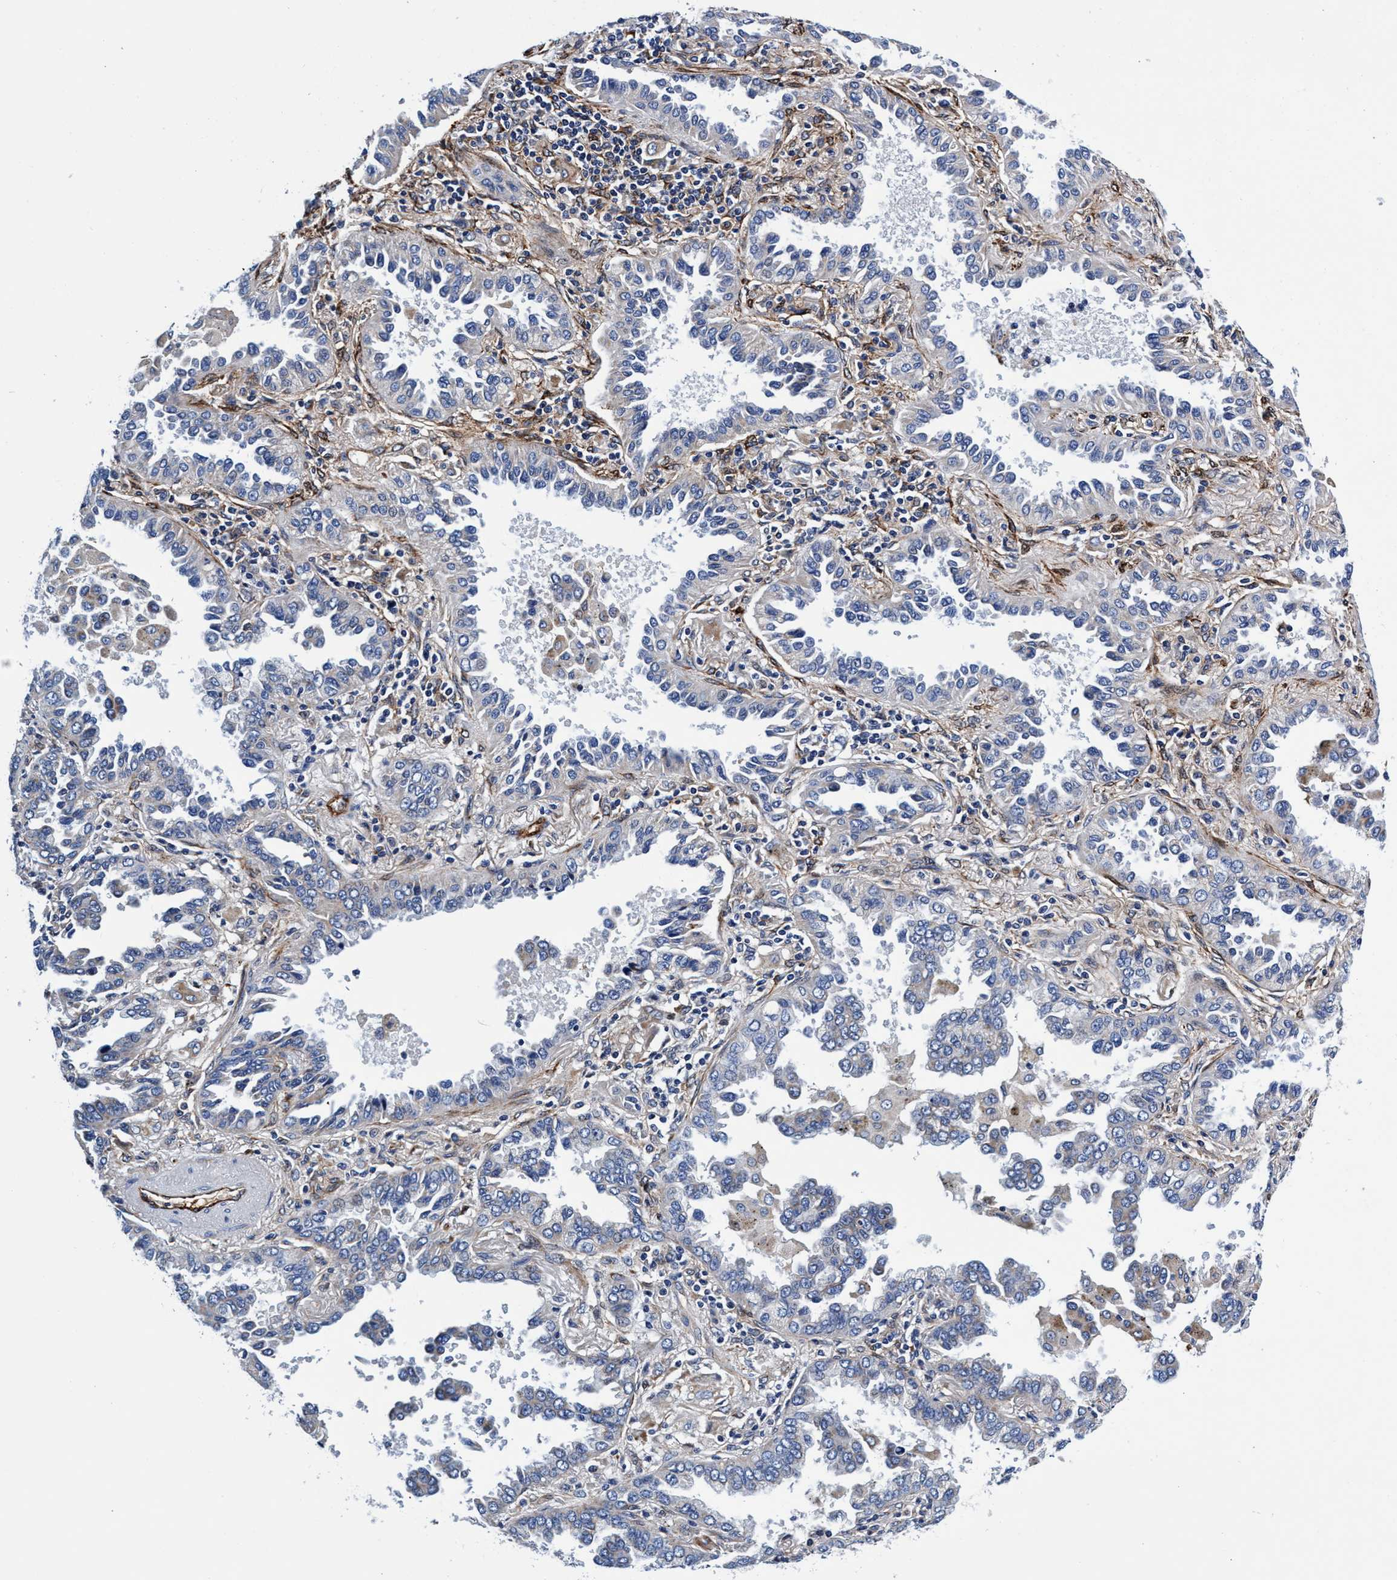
{"staining": {"intensity": "negative", "quantity": "none", "location": "none"}, "tissue": "lung cancer", "cell_type": "Tumor cells", "image_type": "cancer", "snomed": [{"axis": "morphology", "description": "Normal tissue, NOS"}, {"axis": "morphology", "description": "Adenocarcinoma, NOS"}, {"axis": "topography", "description": "Lung"}], "caption": "IHC image of neoplastic tissue: lung adenocarcinoma stained with DAB exhibits no significant protein positivity in tumor cells.", "gene": "UBALD2", "patient": {"sex": "male", "age": 59}}